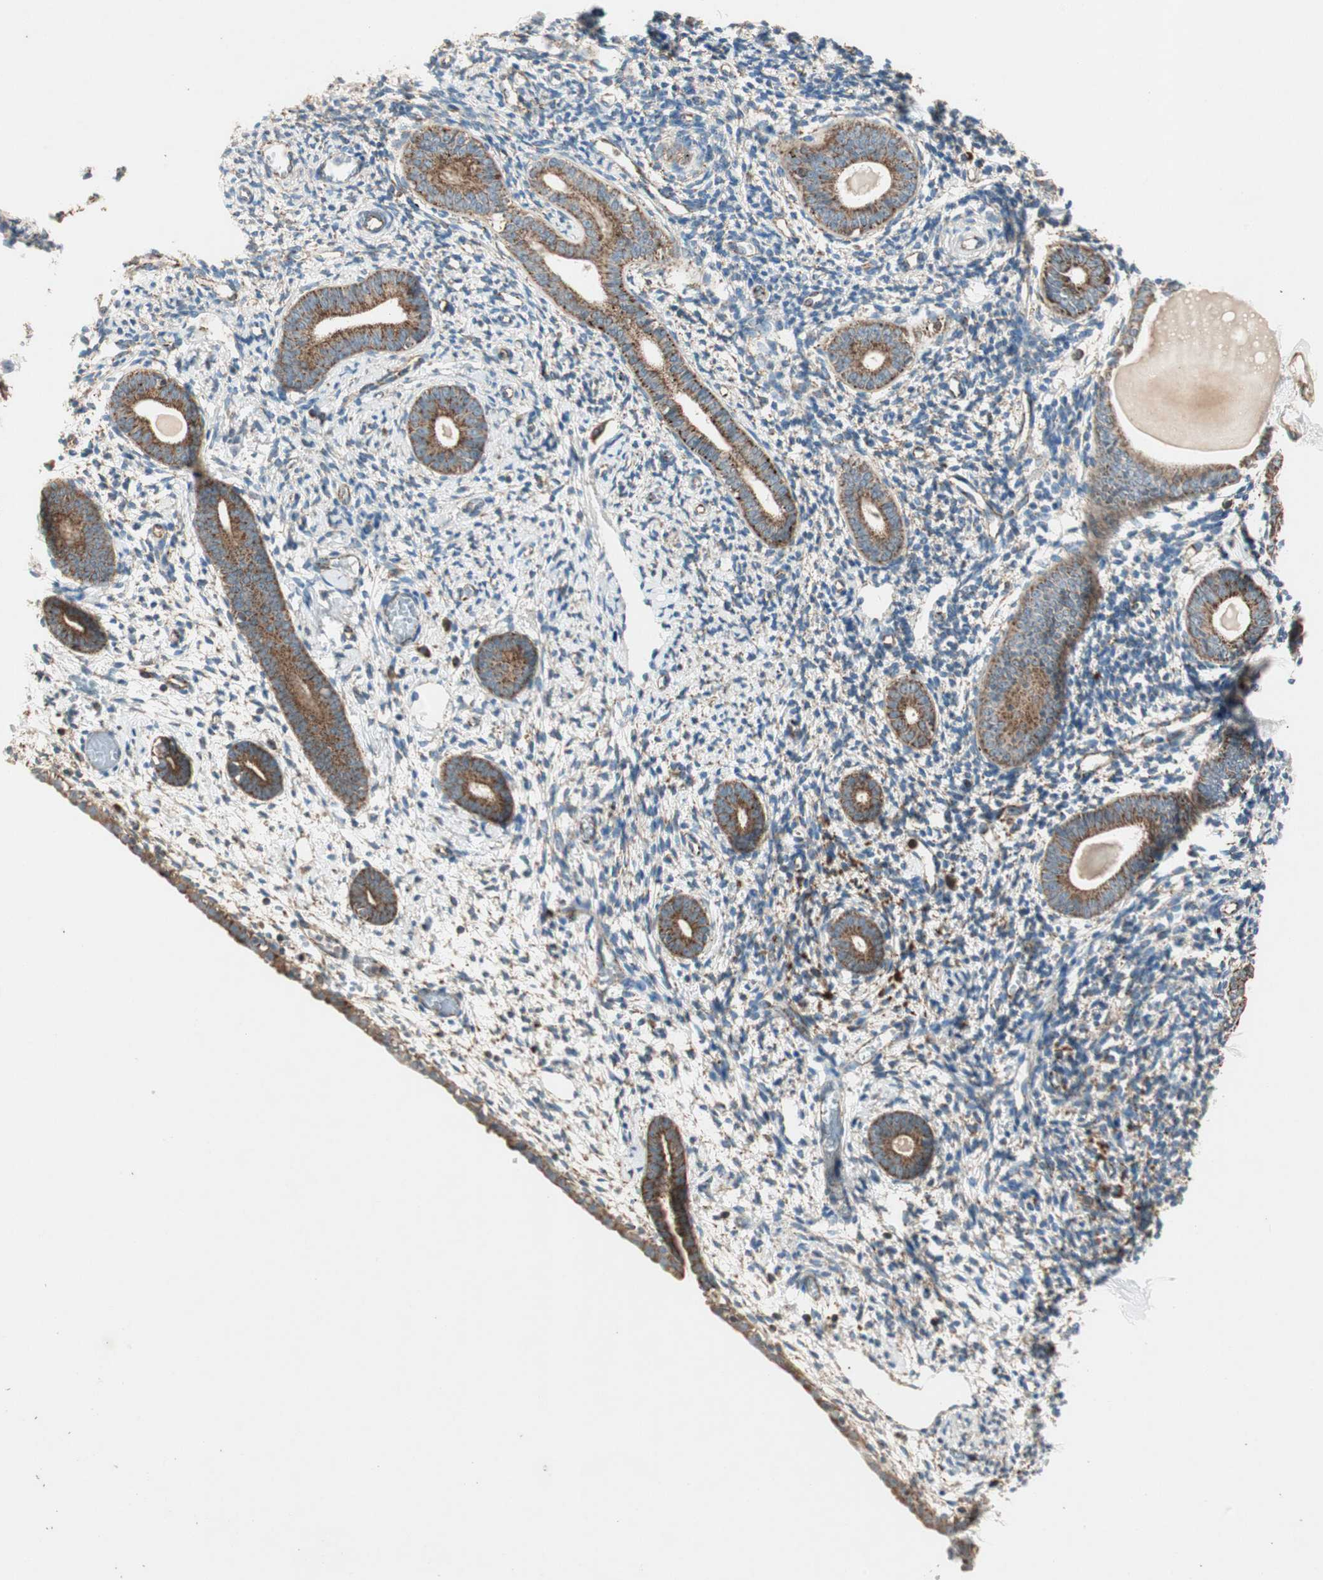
{"staining": {"intensity": "weak", "quantity": ">75%", "location": "cytoplasmic/membranous"}, "tissue": "endometrium", "cell_type": "Cells in endometrial stroma", "image_type": "normal", "snomed": [{"axis": "morphology", "description": "Normal tissue, NOS"}, {"axis": "topography", "description": "Endometrium"}], "caption": "High-power microscopy captured an immunohistochemistry (IHC) histopathology image of benign endometrium, revealing weak cytoplasmic/membranous positivity in about >75% of cells in endometrial stroma. Immunohistochemistry stains the protein of interest in brown and the nuclei are stained blue.", "gene": "CHADL", "patient": {"sex": "female", "age": 71}}